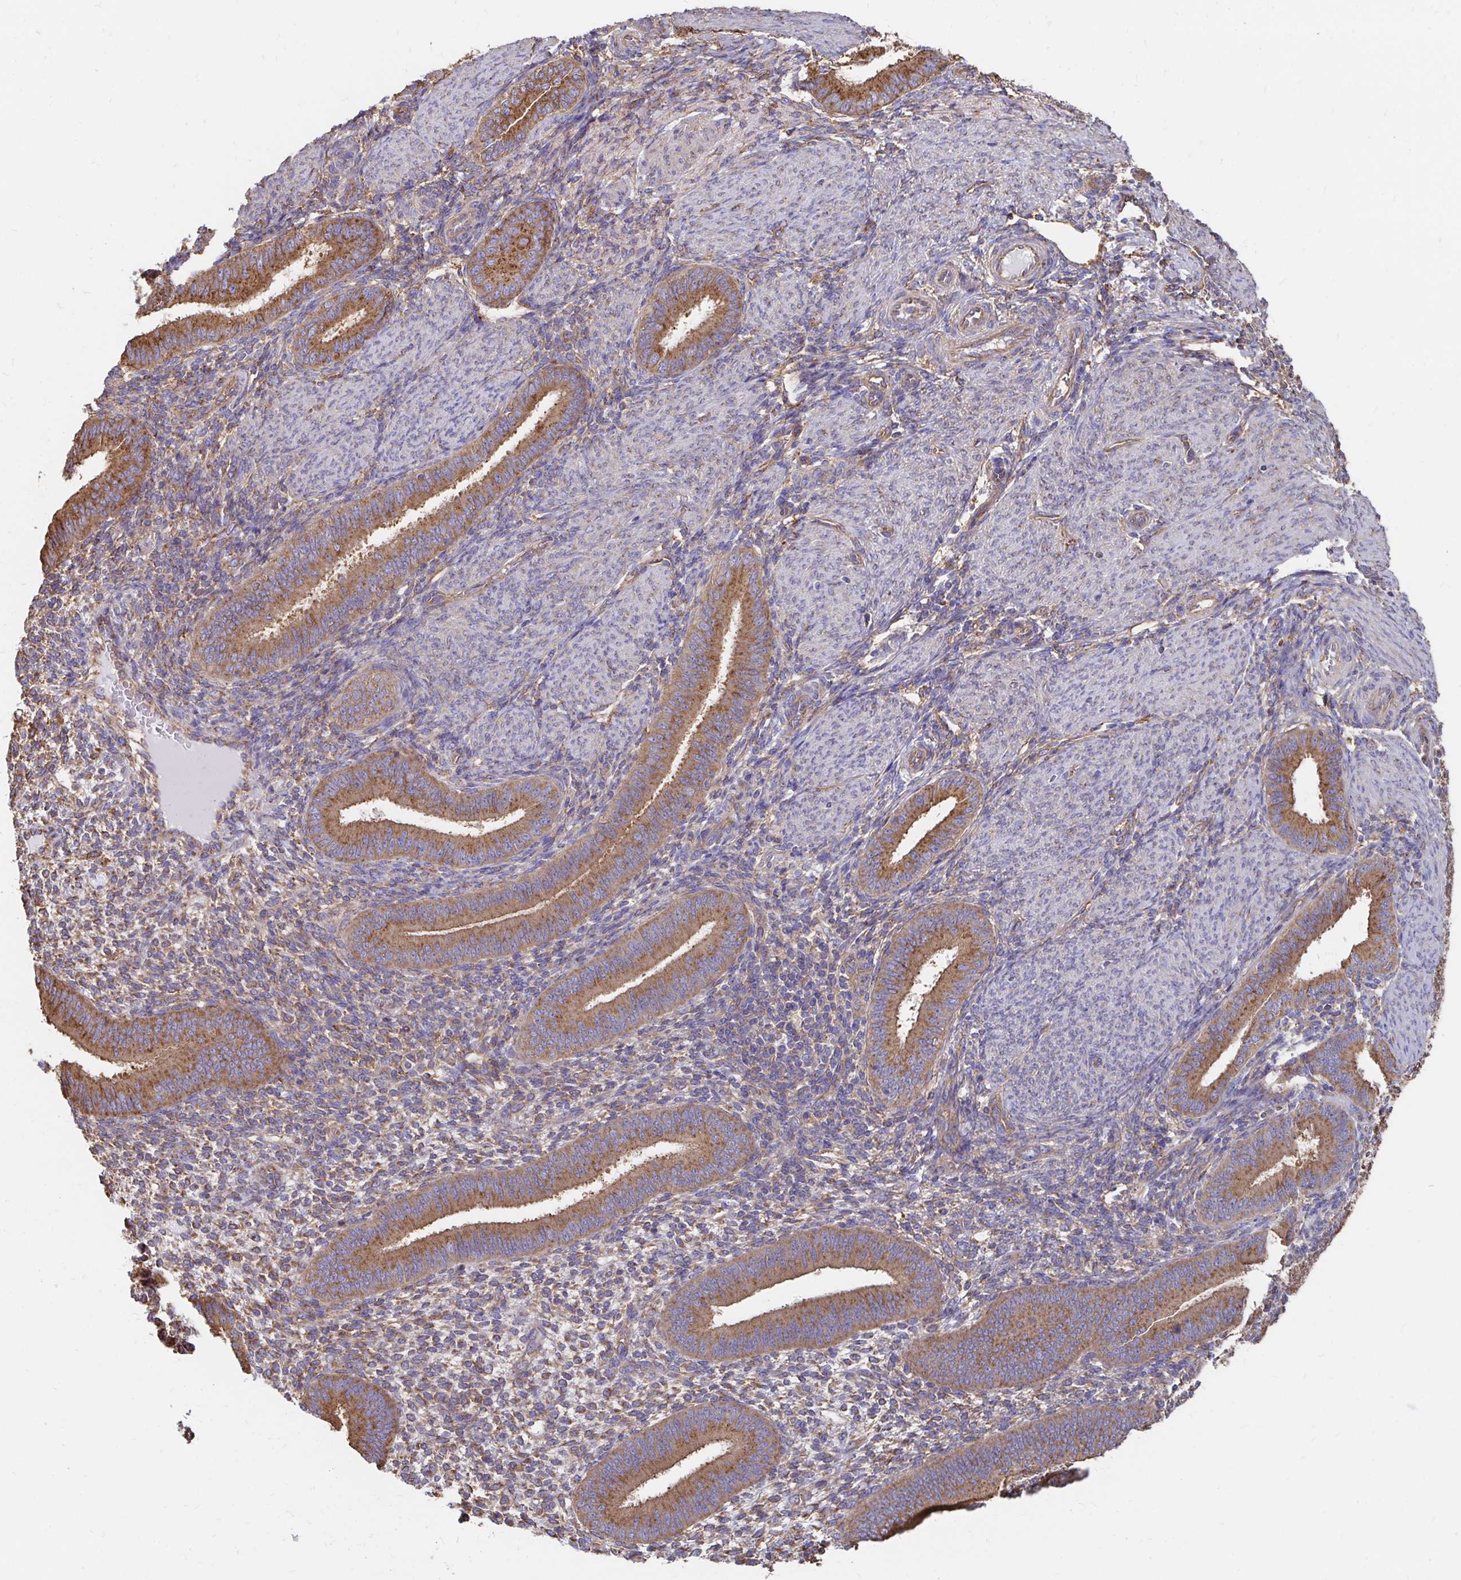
{"staining": {"intensity": "moderate", "quantity": "<25%", "location": "cytoplasmic/membranous"}, "tissue": "endometrium", "cell_type": "Cells in endometrial stroma", "image_type": "normal", "snomed": [{"axis": "morphology", "description": "Normal tissue, NOS"}, {"axis": "topography", "description": "Endometrium"}], "caption": "Protein analysis of unremarkable endometrium reveals moderate cytoplasmic/membranous staining in approximately <25% of cells in endometrial stroma. (IHC, brightfield microscopy, high magnification).", "gene": "CLTC", "patient": {"sex": "female", "age": 39}}